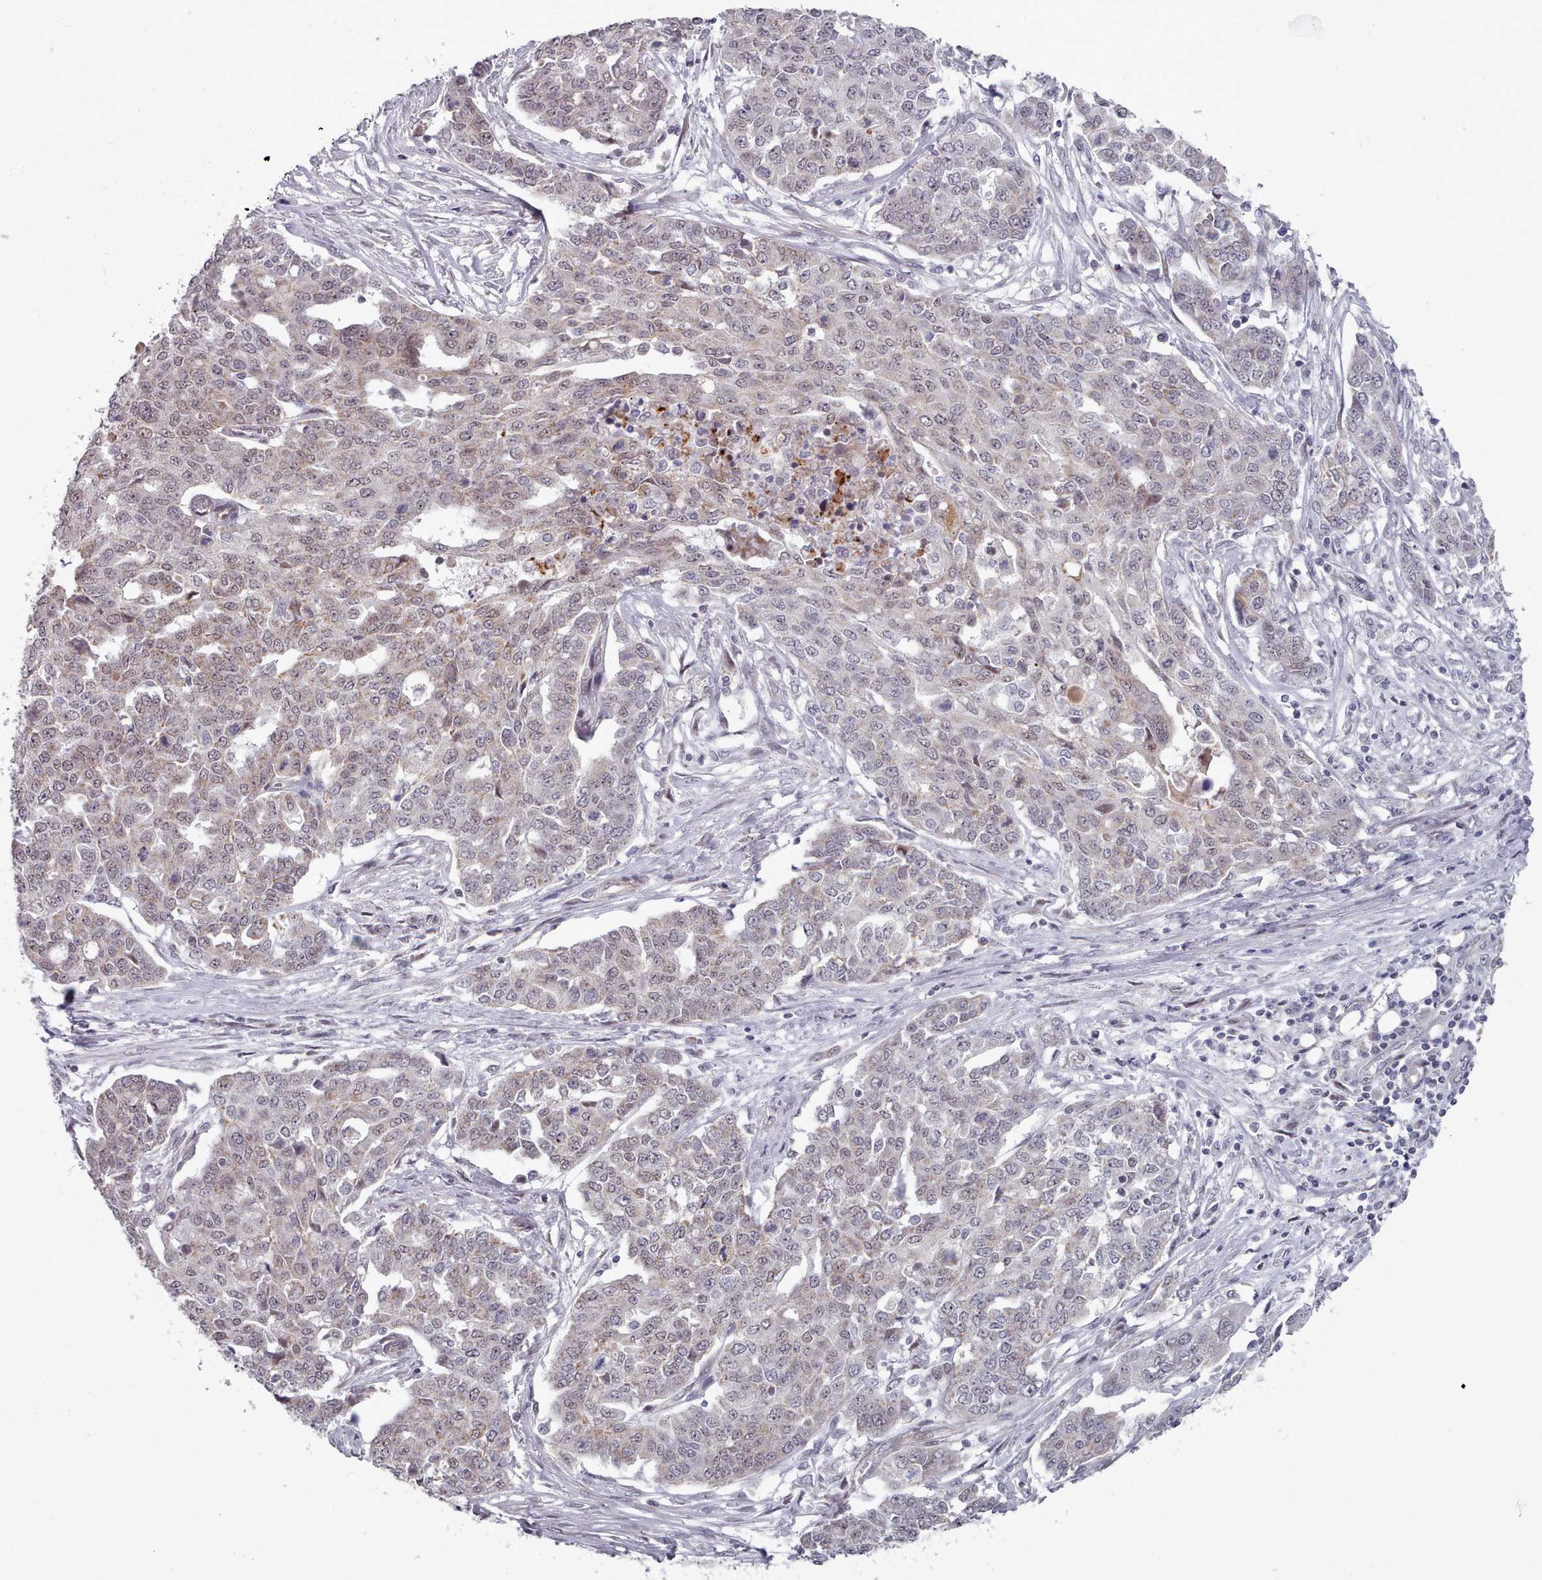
{"staining": {"intensity": "weak", "quantity": "25%-75%", "location": "cytoplasmic/membranous,nuclear"}, "tissue": "ovarian cancer", "cell_type": "Tumor cells", "image_type": "cancer", "snomed": [{"axis": "morphology", "description": "Cystadenocarcinoma, serous, NOS"}, {"axis": "topography", "description": "Soft tissue"}, {"axis": "topography", "description": "Ovary"}], "caption": "Human serous cystadenocarcinoma (ovarian) stained for a protein (brown) displays weak cytoplasmic/membranous and nuclear positive staining in about 25%-75% of tumor cells.", "gene": "TRARG1", "patient": {"sex": "female", "age": 57}}